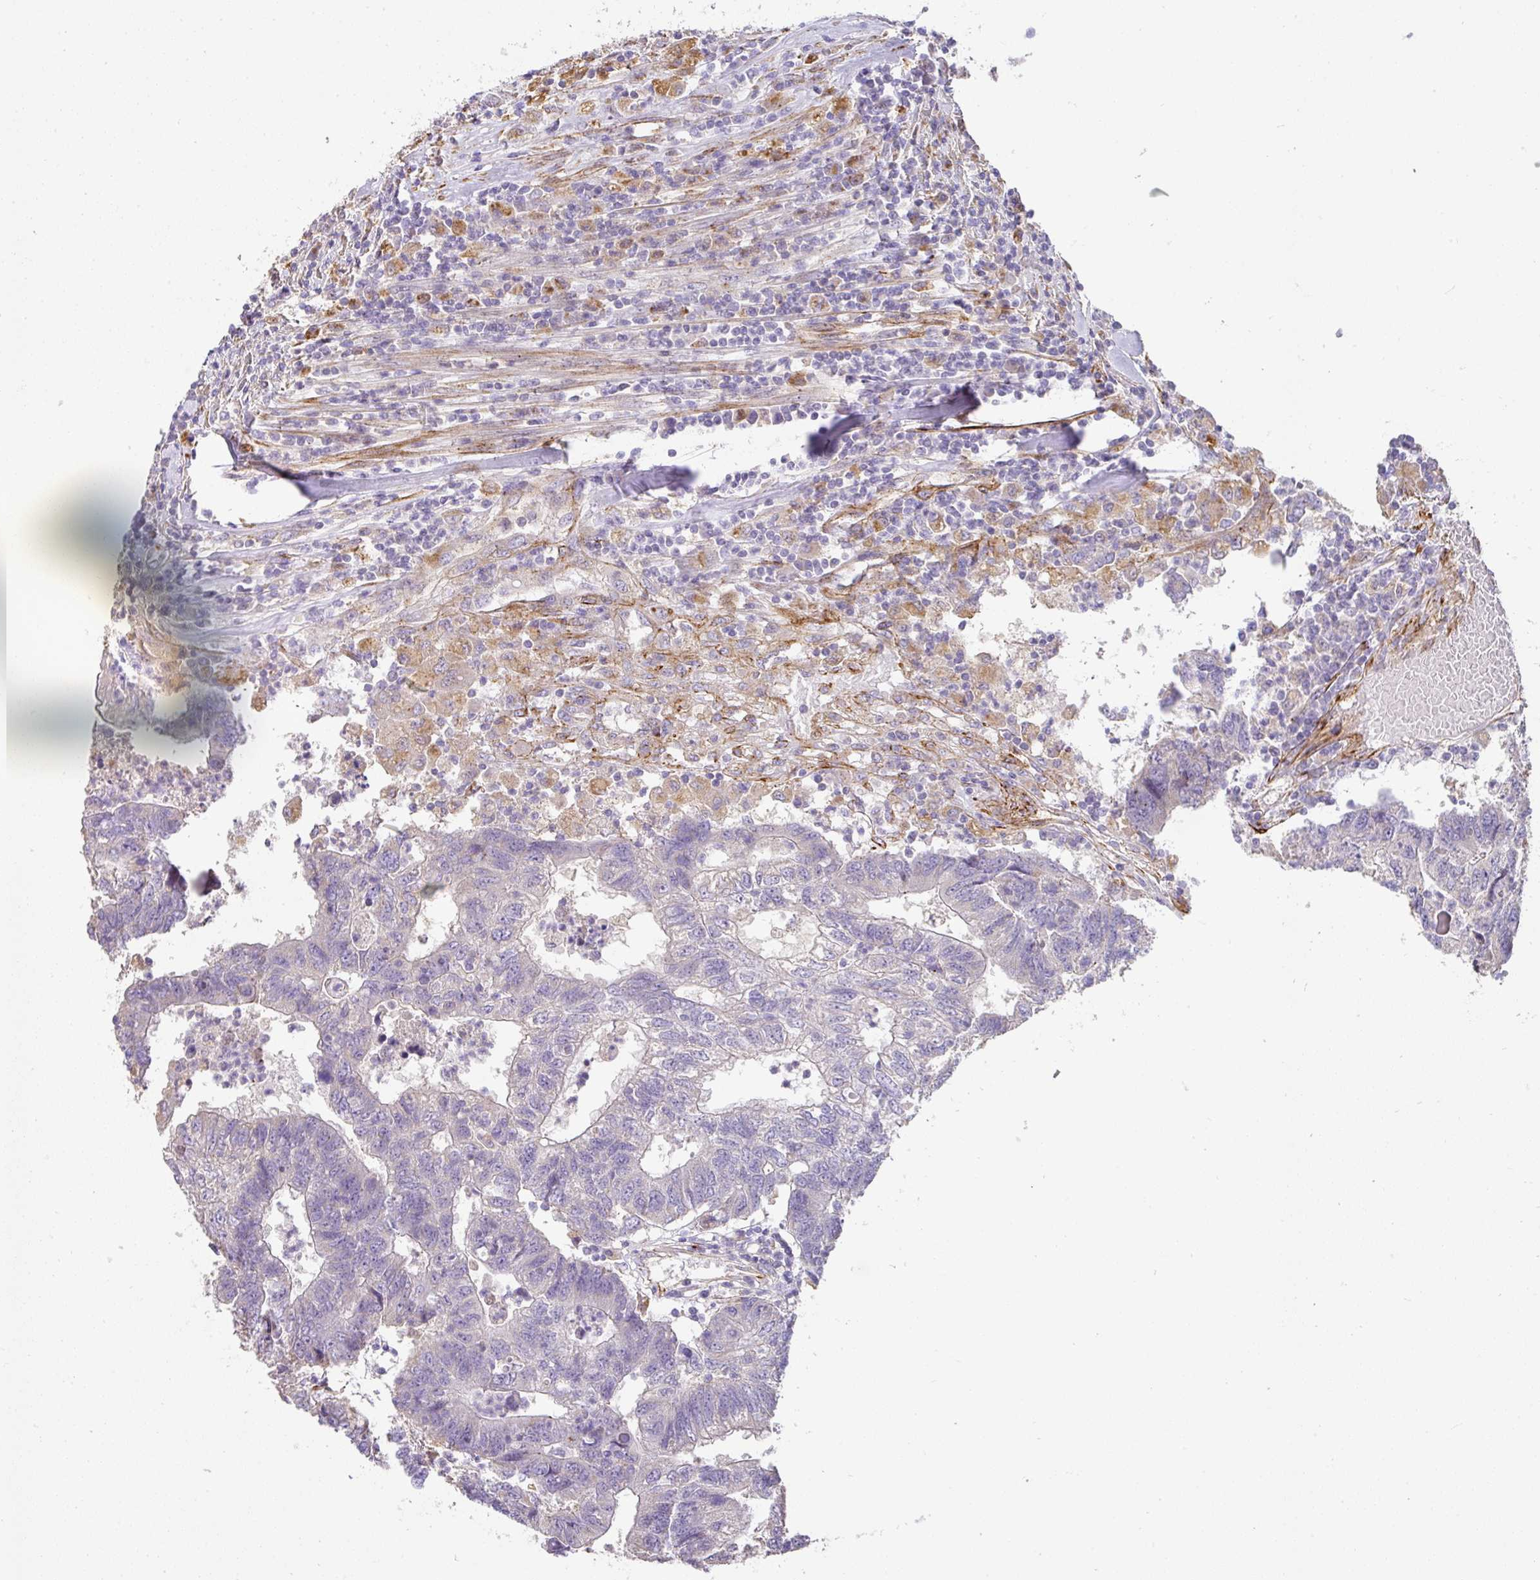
{"staining": {"intensity": "negative", "quantity": "none", "location": "none"}, "tissue": "colorectal cancer", "cell_type": "Tumor cells", "image_type": "cancer", "snomed": [{"axis": "morphology", "description": "Adenocarcinoma, NOS"}, {"axis": "topography", "description": "Colon"}], "caption": "Adenocarcinoma (colorectal) was stained to show a protein in brown. There is no significant staining in tumor cells.", "gene": "SLC25A17", "patient": {"sex": "female", "age": 48}}